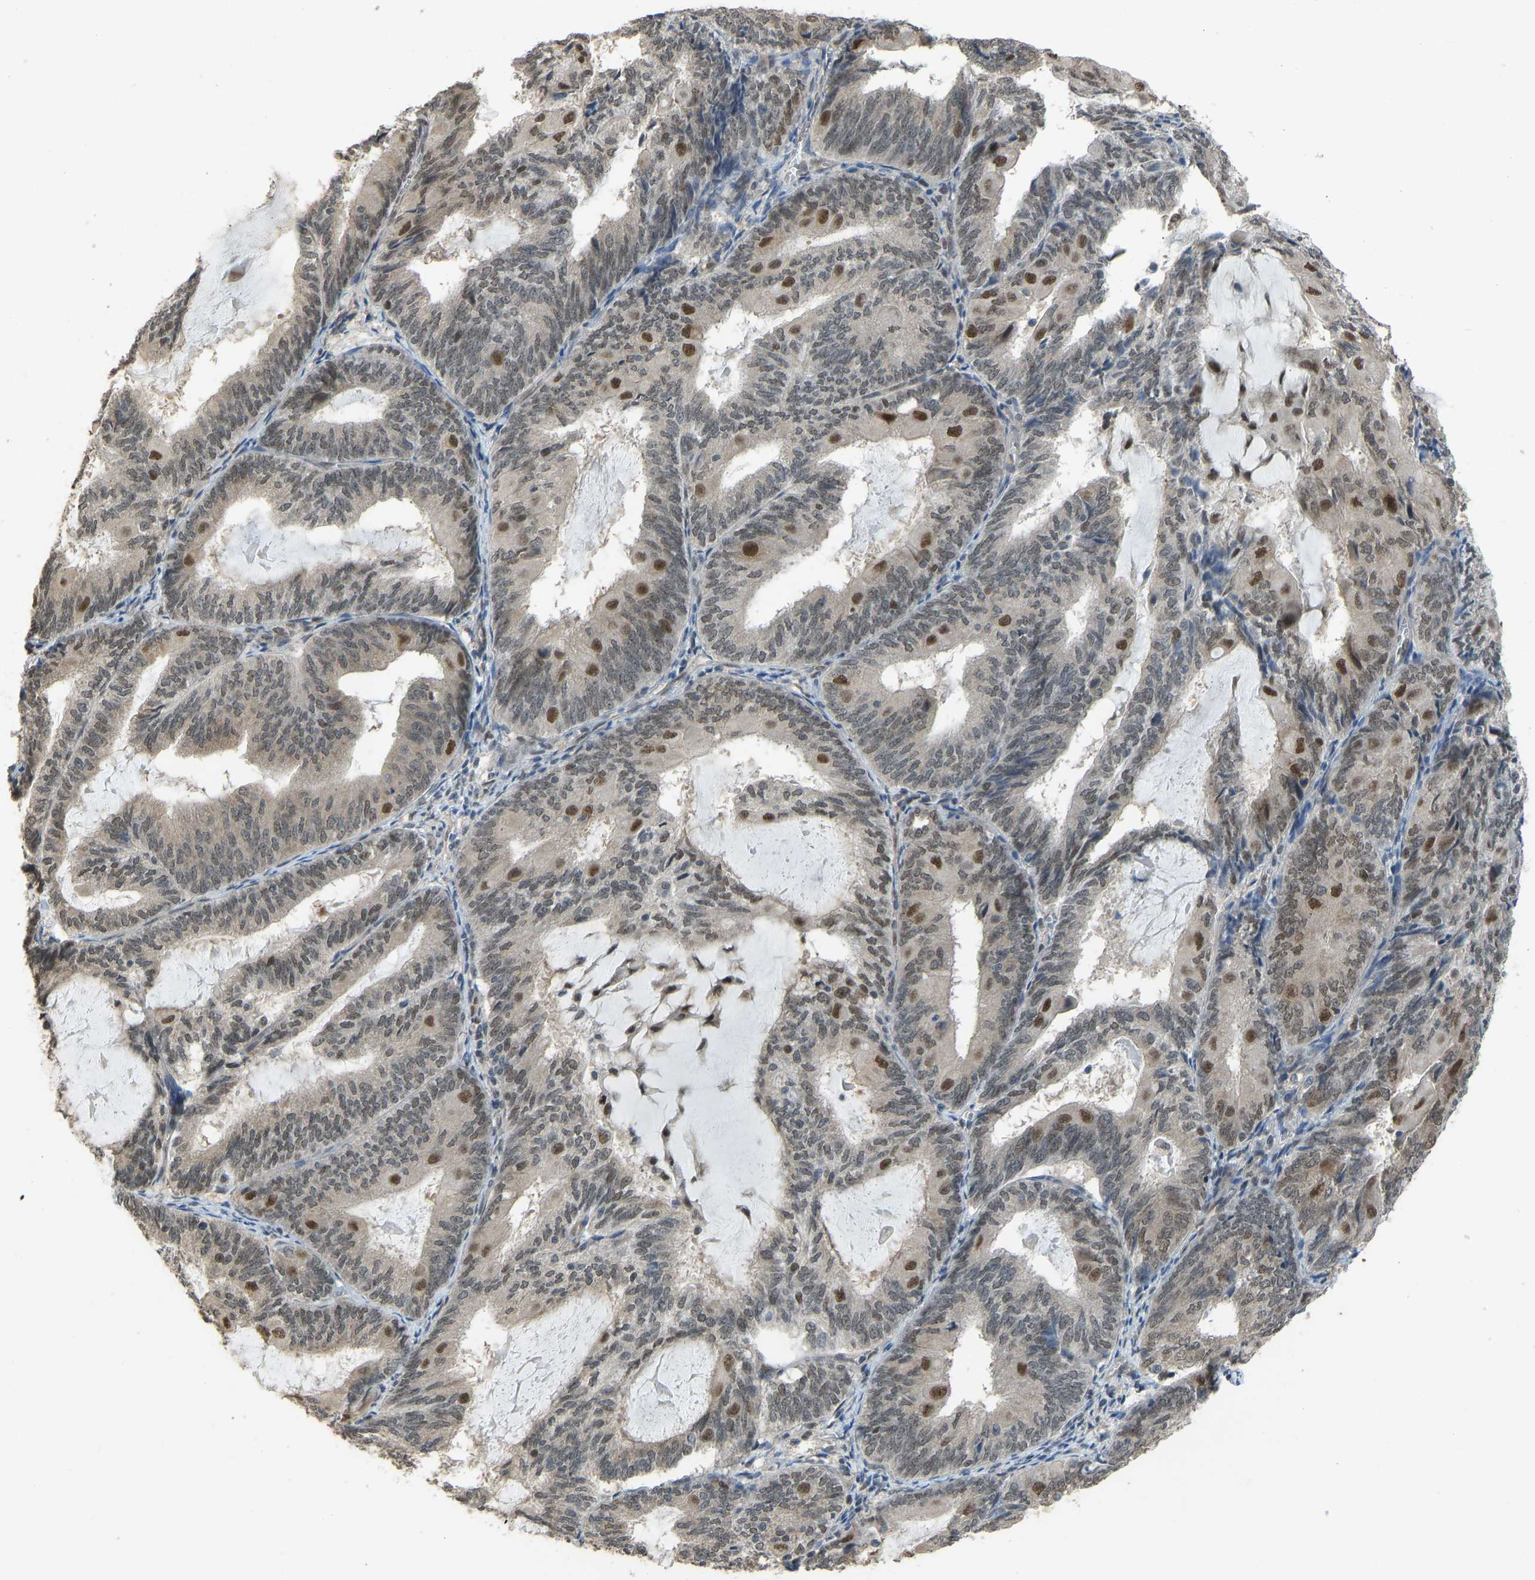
{"staining": {"intensity": "strong", "quantity": "<25%", "location": "cytoplasmic/membranous"}, "tissue": "endometrial cancer", "cell_type": "Tumor cells", "image_type": "cancer", "snomed": [{"axis": "morphology", "description": "Adenocarcinoma, NOS"}, {"axis": "topography", "description": "Endometrium"}], "caption": "A brown stain highlights strong cytoplasmic/membranous staining of a protein in human endometrial cancer (adenocarcinoma) tumor cells. The staining is performed using DAB brown chromogen to label protein expression. The nuclei are counter-stained blue using hematoxylin.", "gene": "KPNA6", "patient": {"sex": "female", "age": 81}}